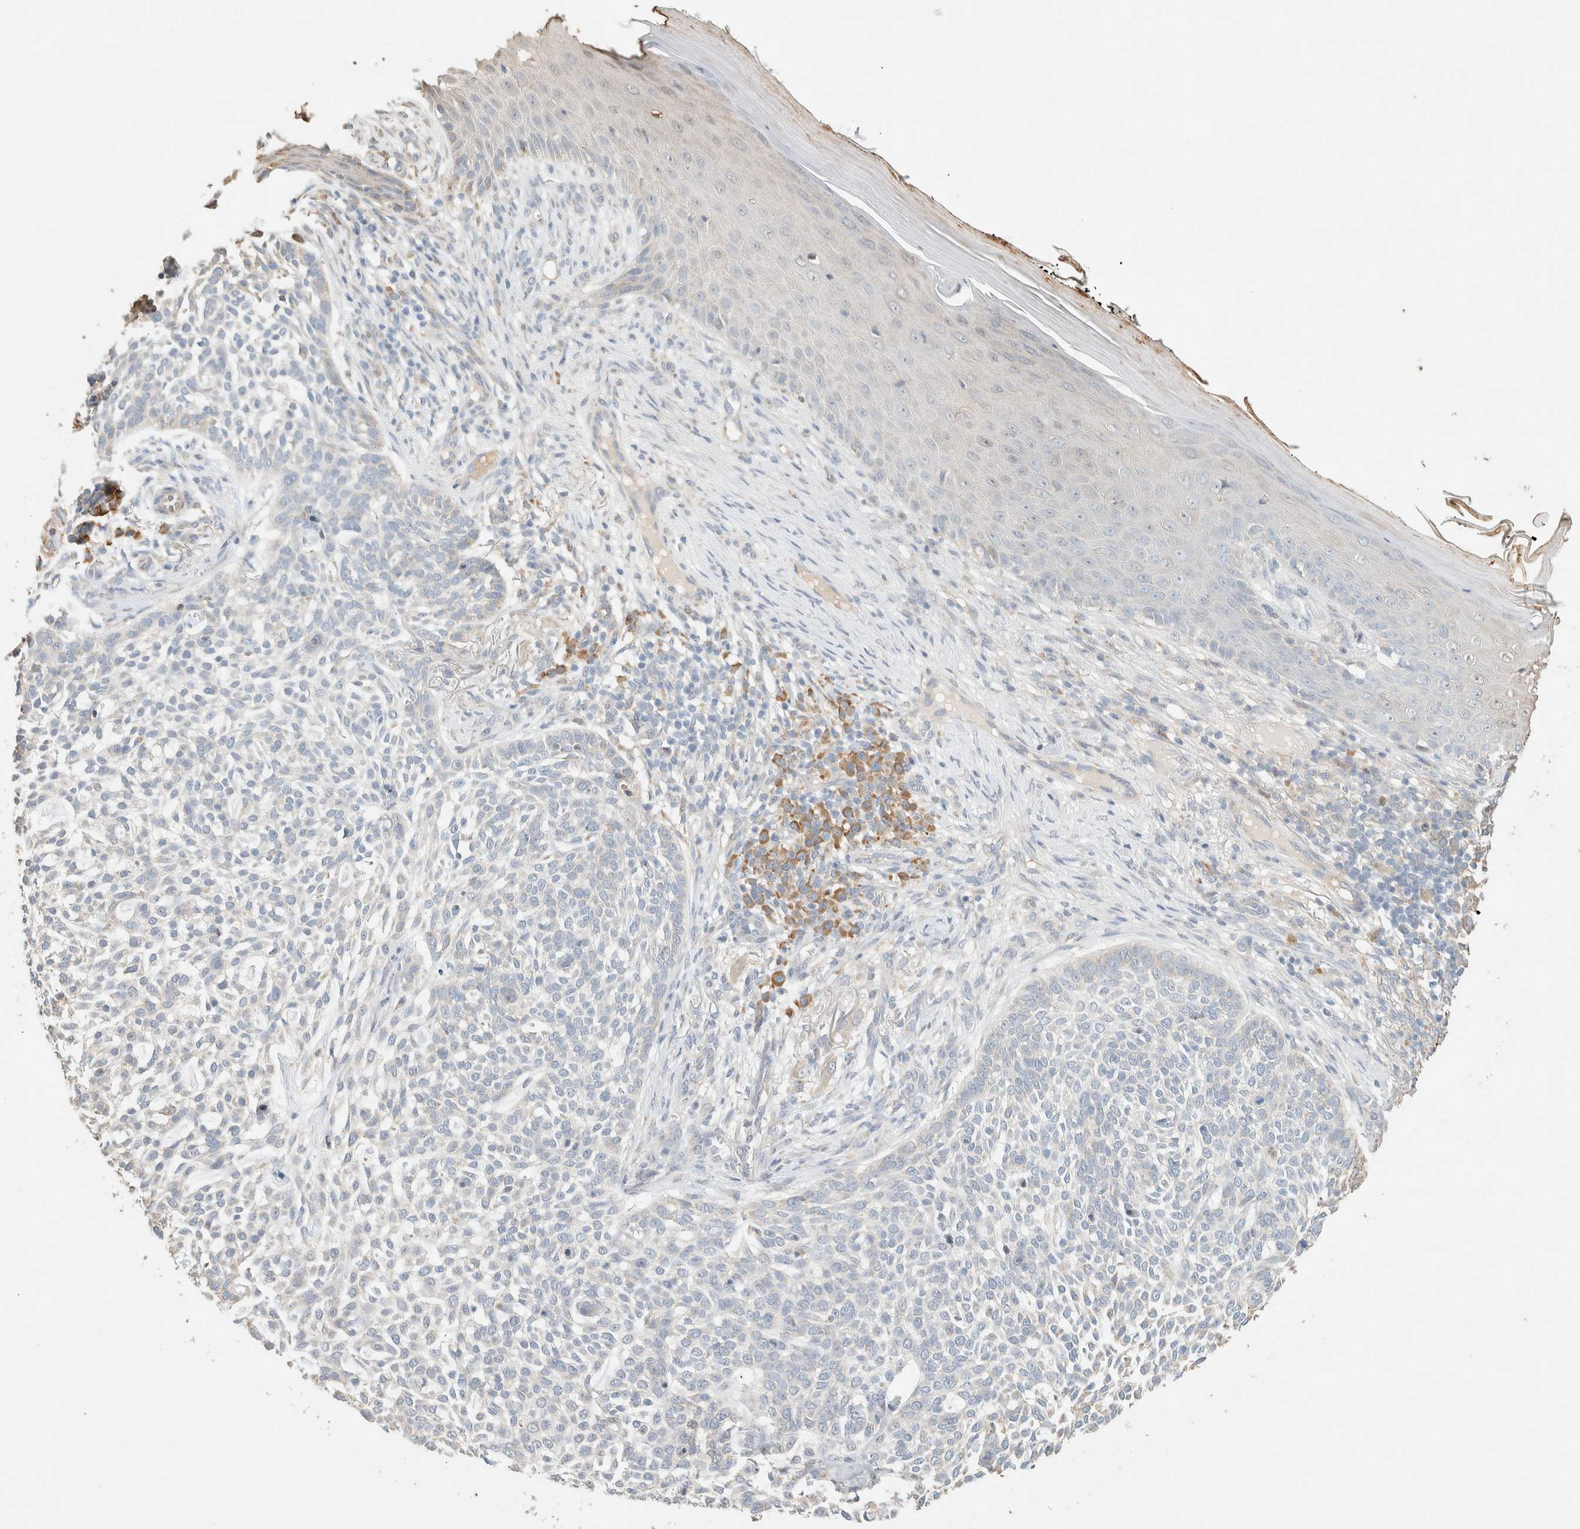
{"staining": {"intensity": "negative", "quantity": "none", "location": "none"}, "tissue": "skin cancer", "cell_type": "Tumor cells", "image_type": "cancer", "snomed": [{"axis": "morphology", "description": "Basal cell carcinoma"}, {"axis": "topography", "description": "Skin"}], "caption": "Immunohistochemistry (IHC) micrograph of neoplastic tissue: skin basal cell carcinoma stained with DAB (3,3'-diaminobenzidine) shows no significant protein positivity in tumor cells.", "gene": "TTC3", "patient": {"sex": "female", "age": 64}}